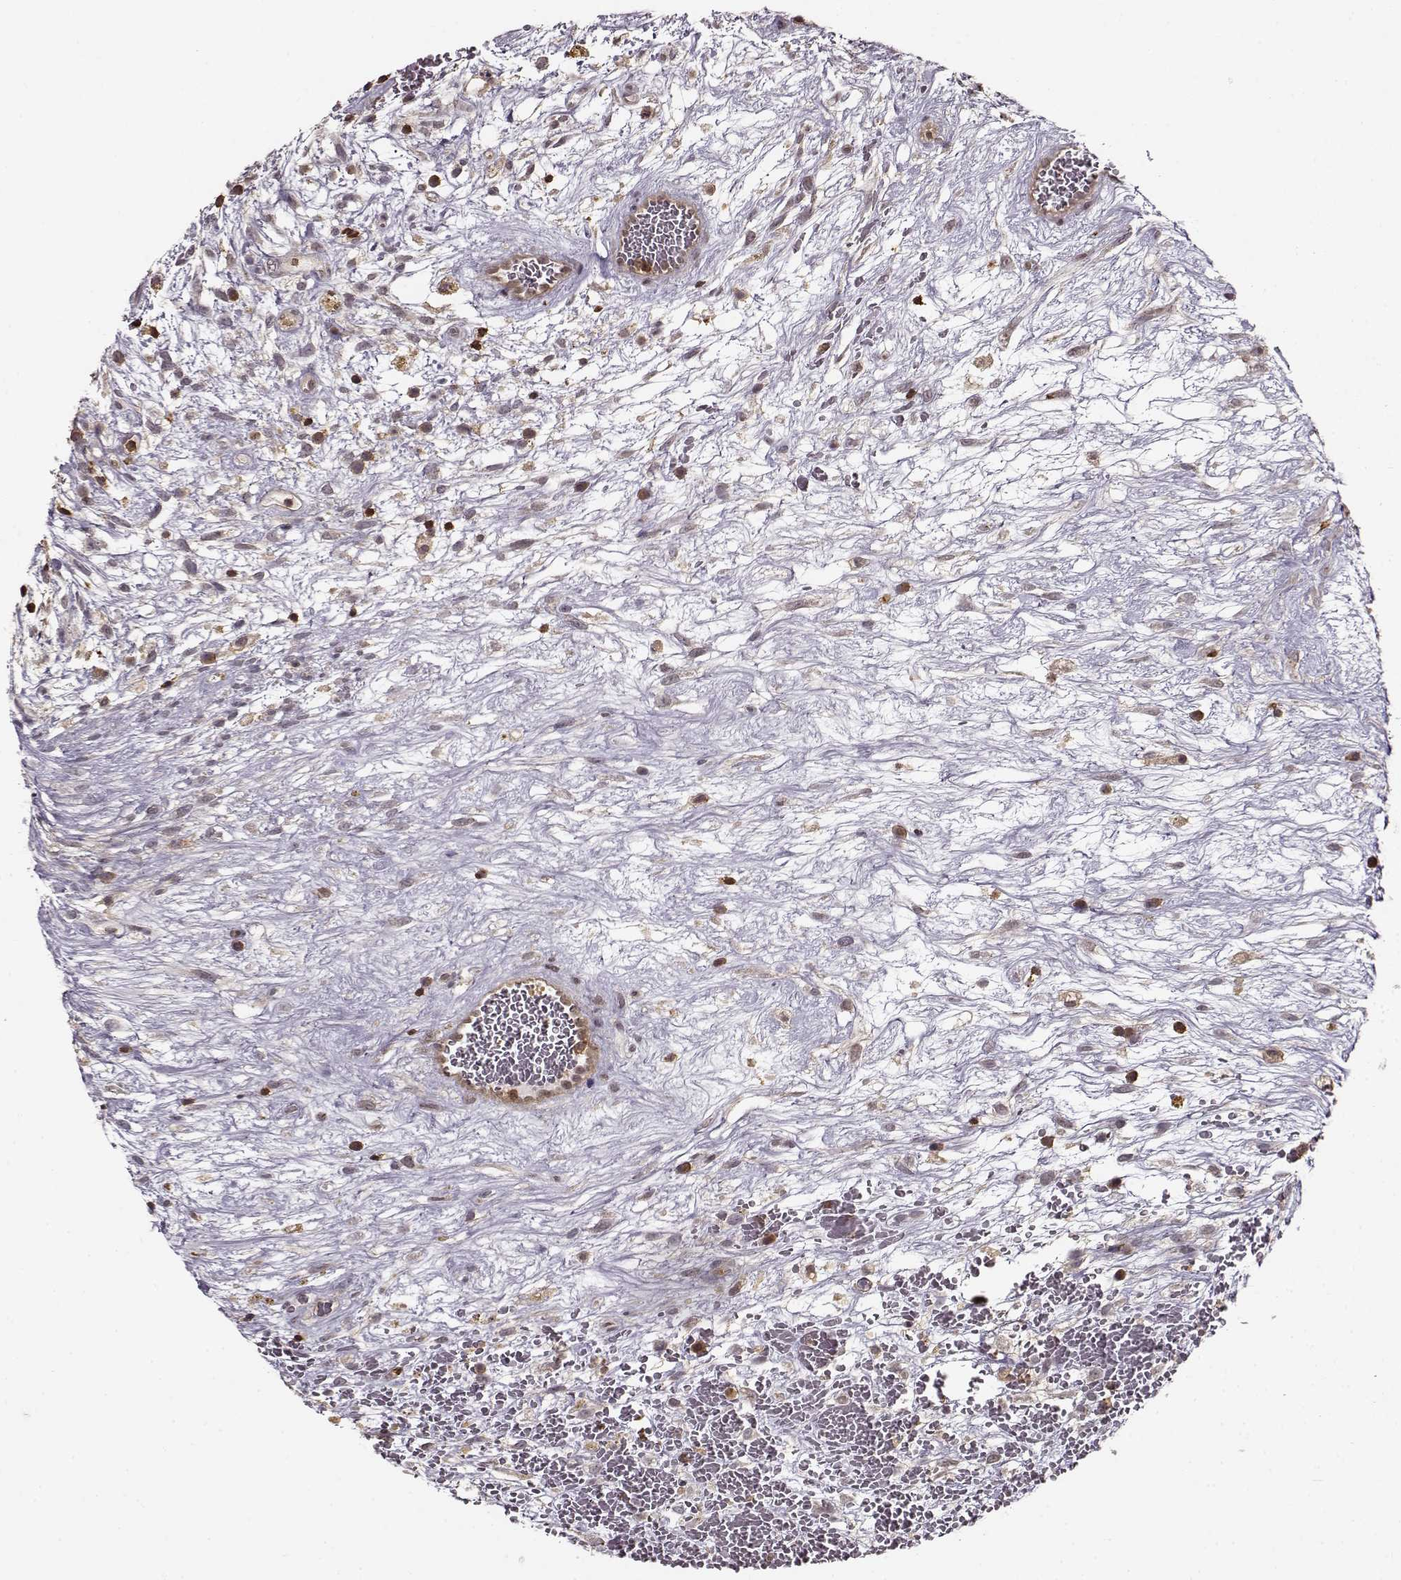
{"staining": {"intensity": "negative", "quantity": "none", "location": "none"}, "tissue": "testis cancer", "cell_type": "Tumor cells", "image_type": "cancer", "snomed": [{"axis": "morphology", "description": "Normal tissue, NOS"}, {"axis": "morphology", "description": "Carcinoma, Embryonal, NOS"}, {"axis": "topography", "description": "Testis"}], "caption": "This histopathology image is of embryonal carcinoma (testis) stained with immunohistochemistry to label a protein in brown with the nuclei are counter-stained blue. There is no positivity in tumor cells. Nuclei are stained in blue.", "gene": "MFSD1", "patient": {"sex": "male", "age": 32}}